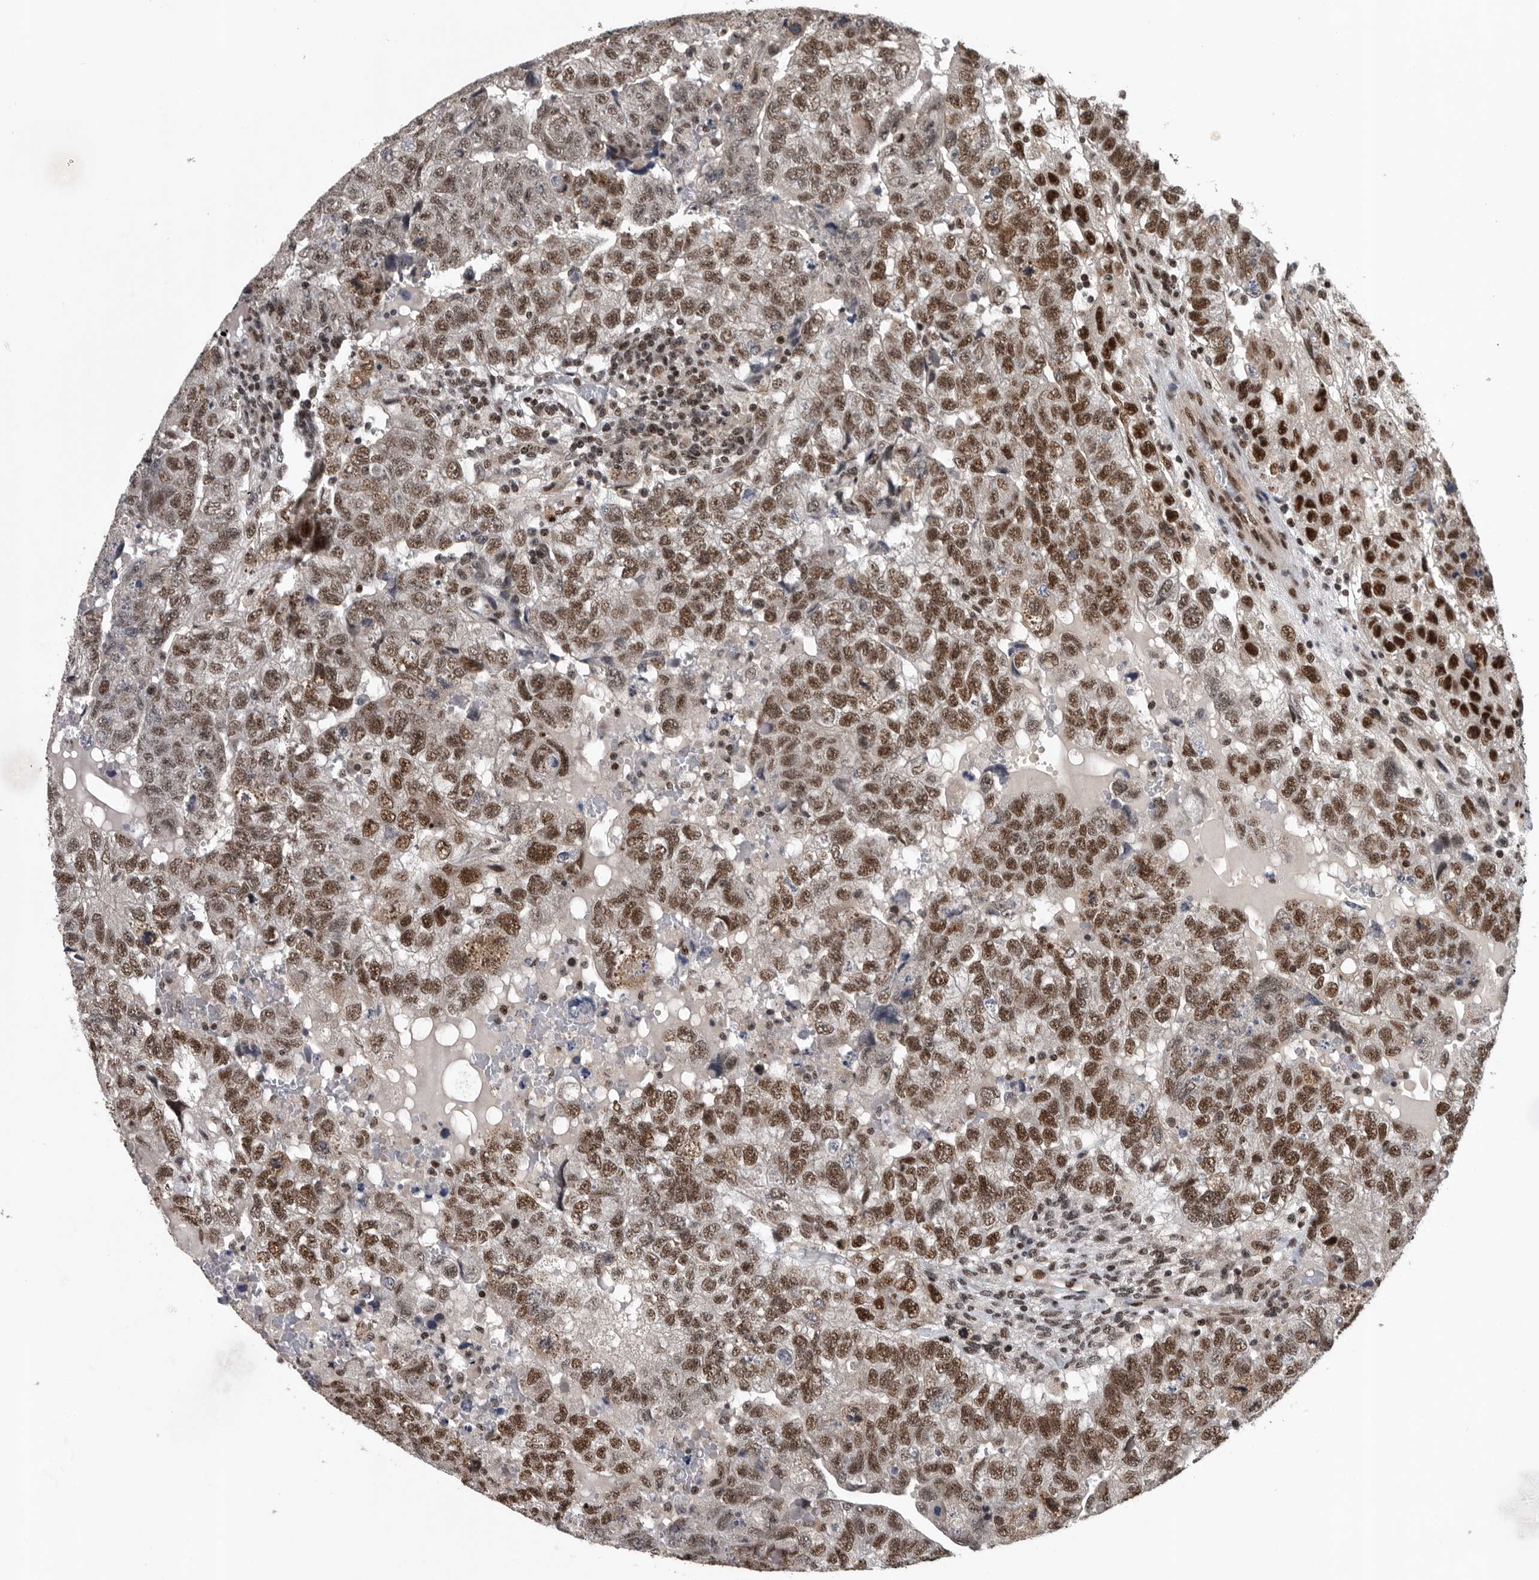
{"staining": {"intensity": "strong", "quantity": ">75%", "location": "nuclear"}, "tissue": "testis cancer", "cell_type": "Tumor cells", "image_type": "cancer", "snomed": [{"axis": "morphology", "description": "Carcinoma, Embryonal, NOS"}, {"axis": "topography", "description": "Testis"}], "caption": "A brown stain shows strong nuclear staining of a protein in human testis cancer (embryonal carcinoma) tumor cells.", "gene": "SENP7", "patient": {"sex": "male", "age": 36}}